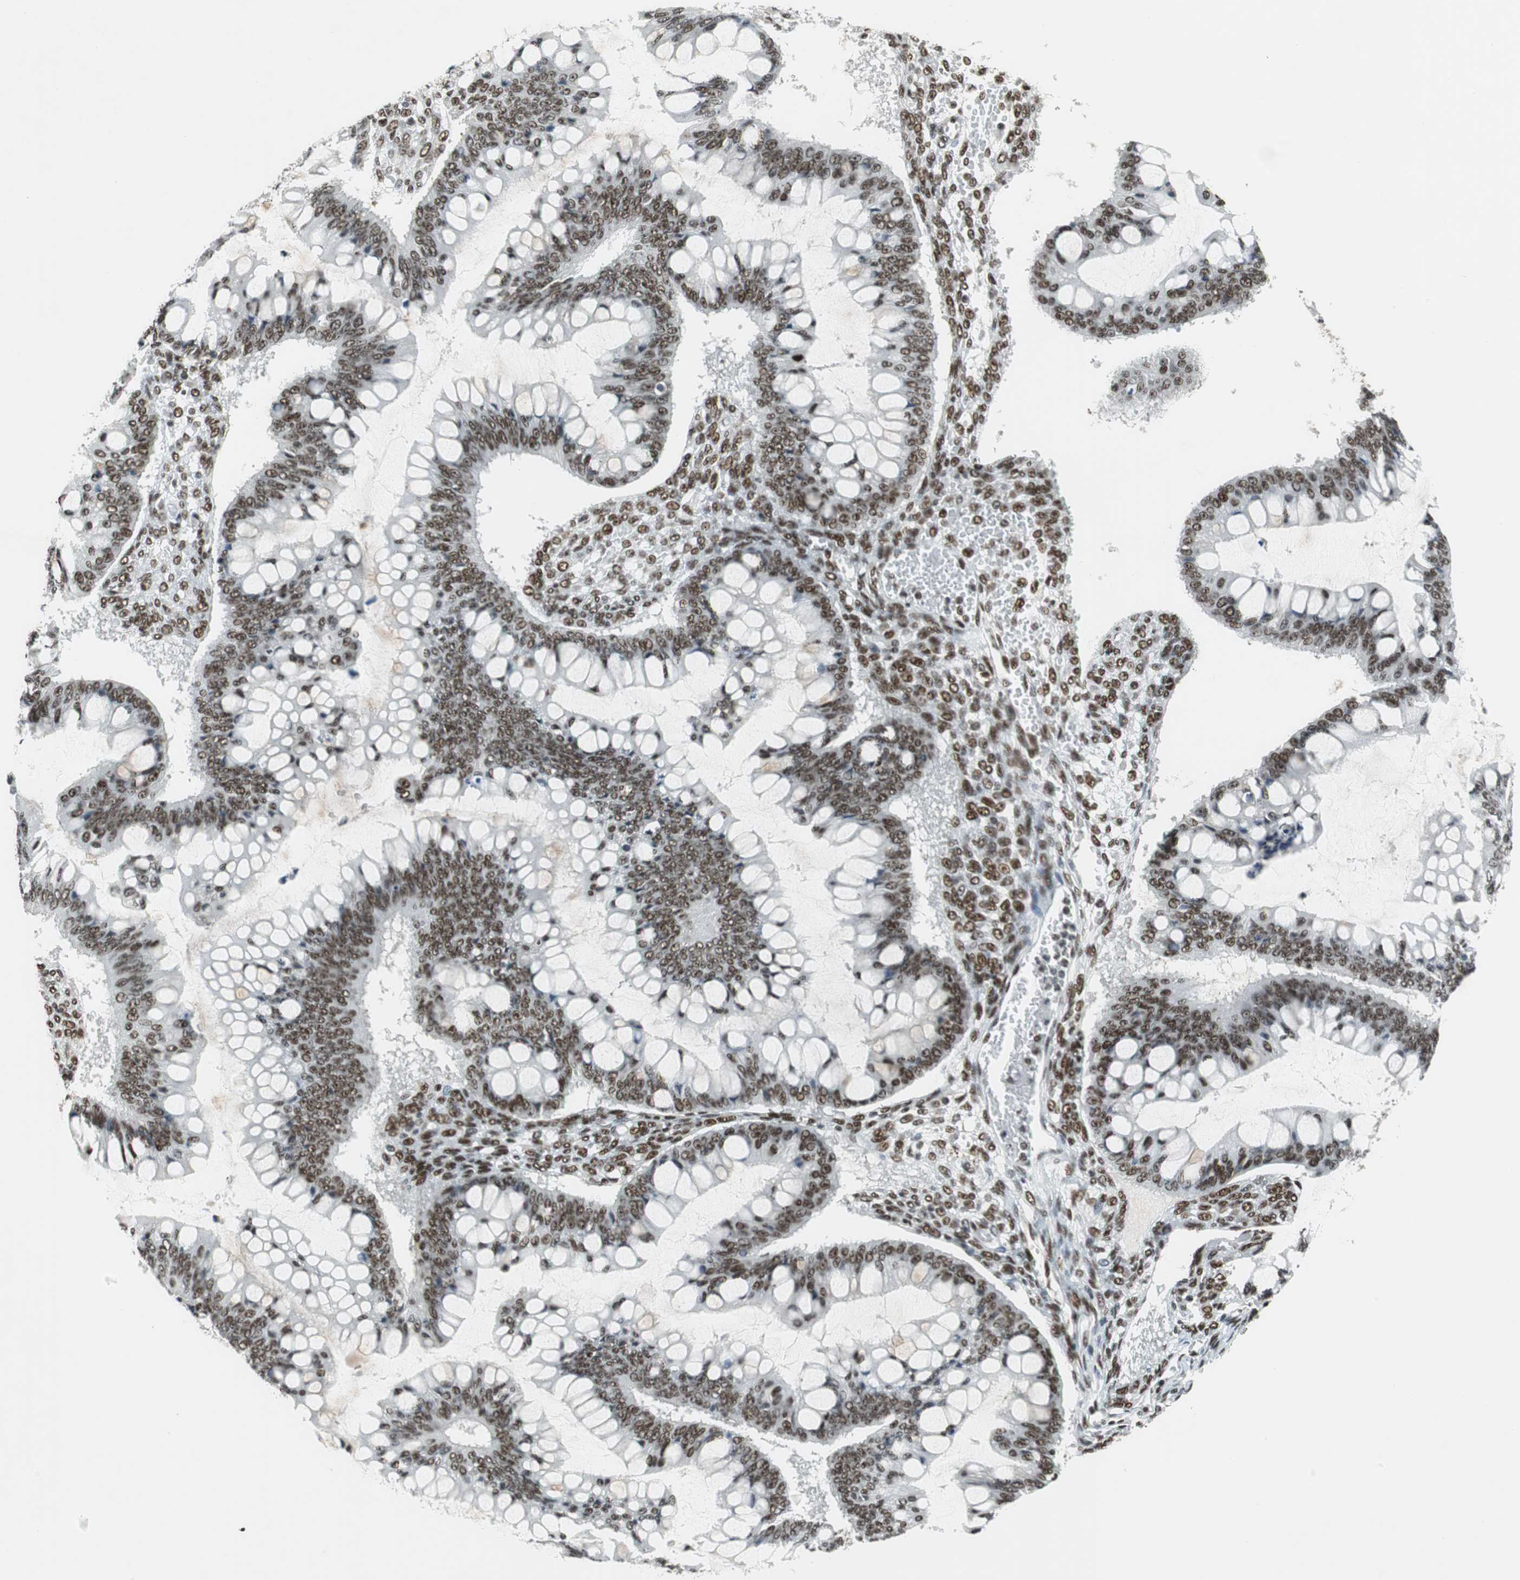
{"staining": {"intensity": "moderate", "quantity": ">75%", "location": "nuclear"}, "tissue": "ovarian cancer", "cell_type": "Tumor cells", "image_type": "cancer", "snomed": [{"axis": "morphology", "description": "Cystadenocarcinoma, mucinous, NOS"}, {"axis": "topography", "description": "Ovary"}], "caption": "Tumor cells show medium levels of moderate nuclear expression in about >75% of cells in ovarian mucinous cystadenocarcinoma. (Brightfield microscopy of DAB IHC at high magnification).", "gene": "PRKDC", "patient": {"sex": "female", "age": 73}}